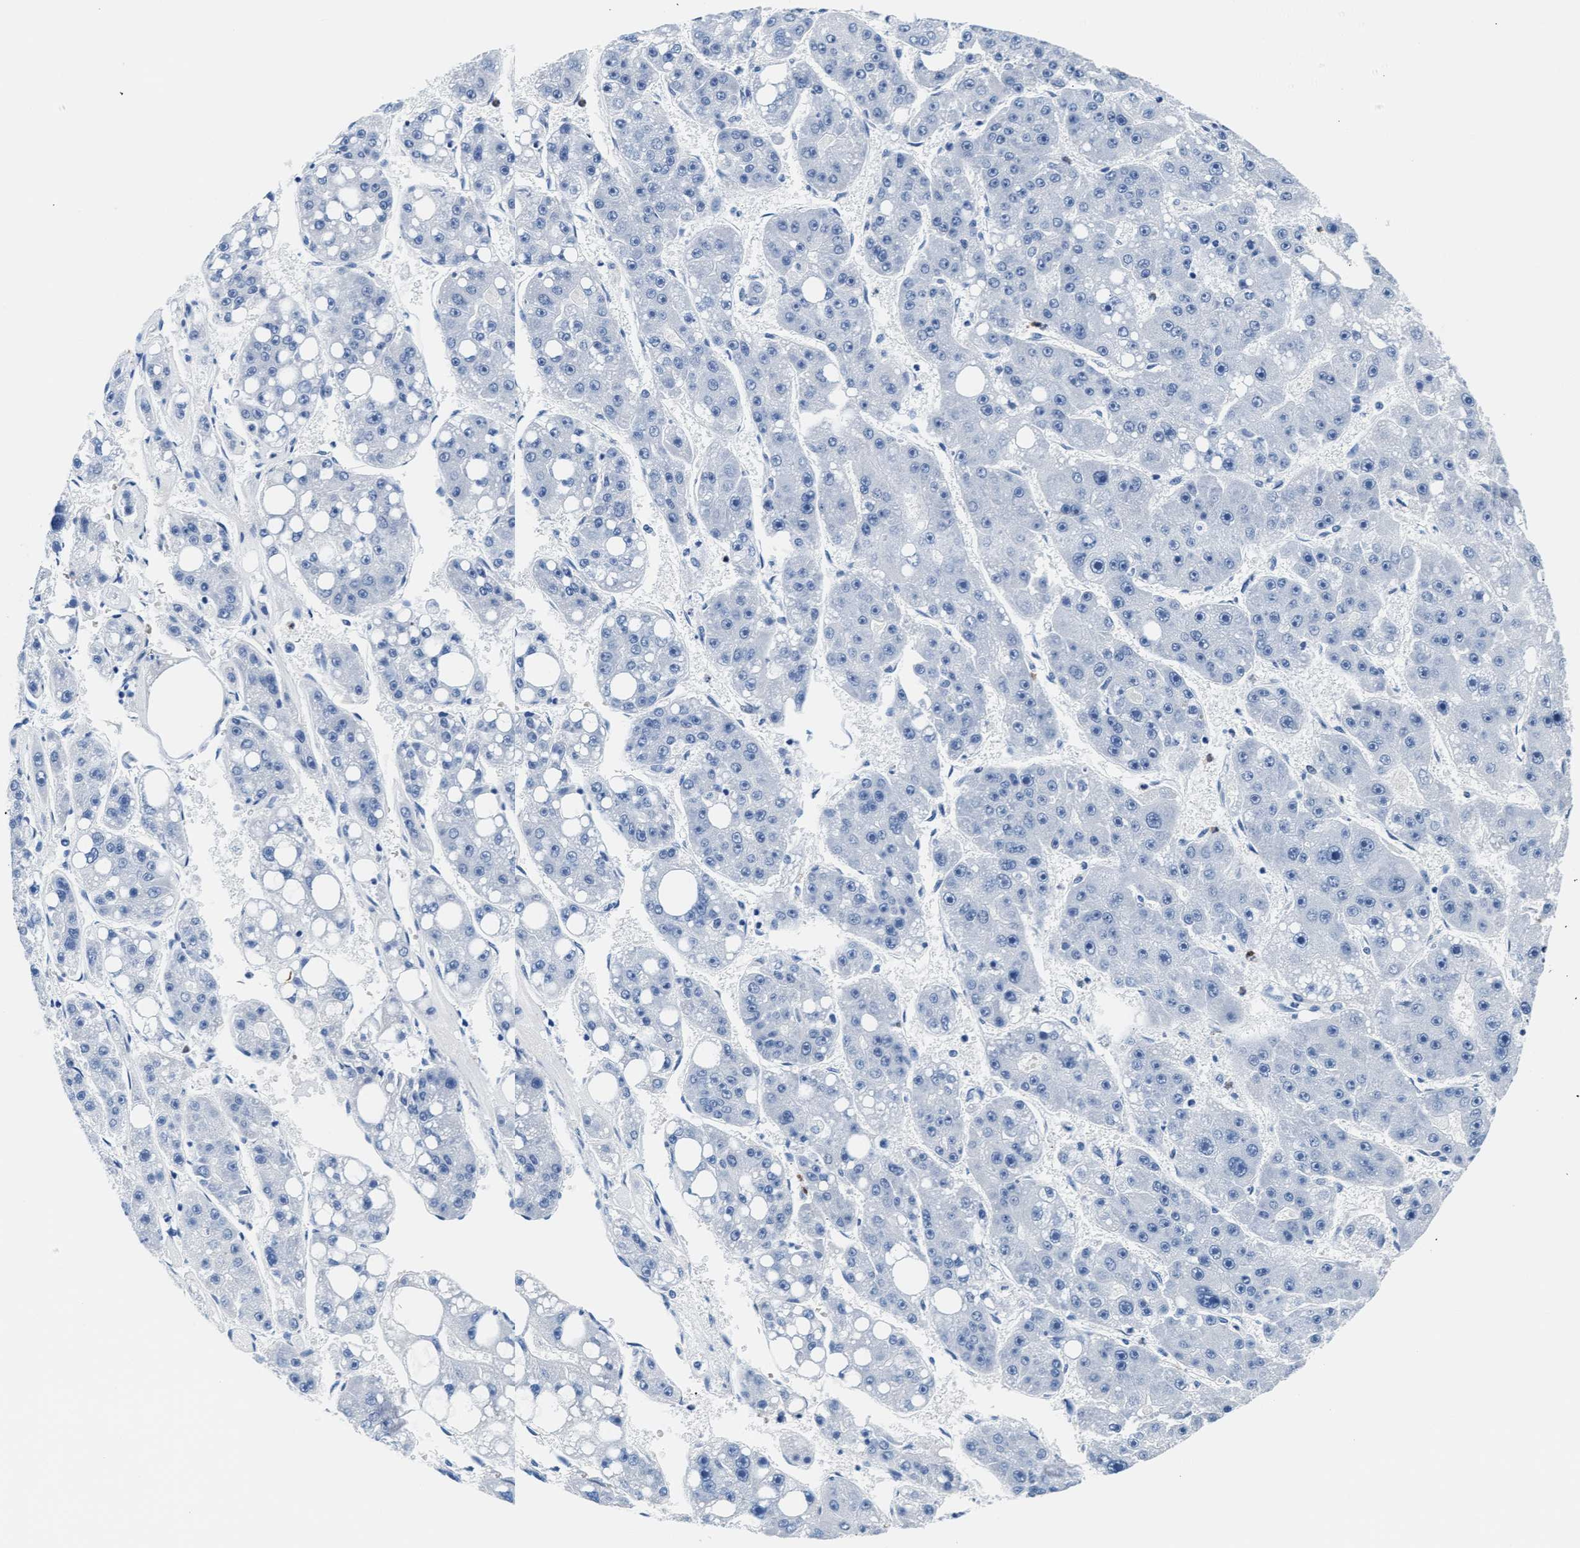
{"staining": {"intensity": "negative", "quantity": "none", "location": "none"}, "tissue": "liver cancer", "cell_type": "Tumor cells", "image_type": "cancer", "snomed": [{"axis": "morphology", "description": "Carcinoma, Hepatocellular, NOS"}, {"axis": "topography", "description": "Liver"}], "caption": "High magnification brightfield microscopy of hepatocellular carcinoma (liver) stained with DAB (brown) and counterstained with hematoxylin (blue): tumor cells show no significant positivity.", "gene": "MMP8", "patient": {"sex": "female", "age": 61}}